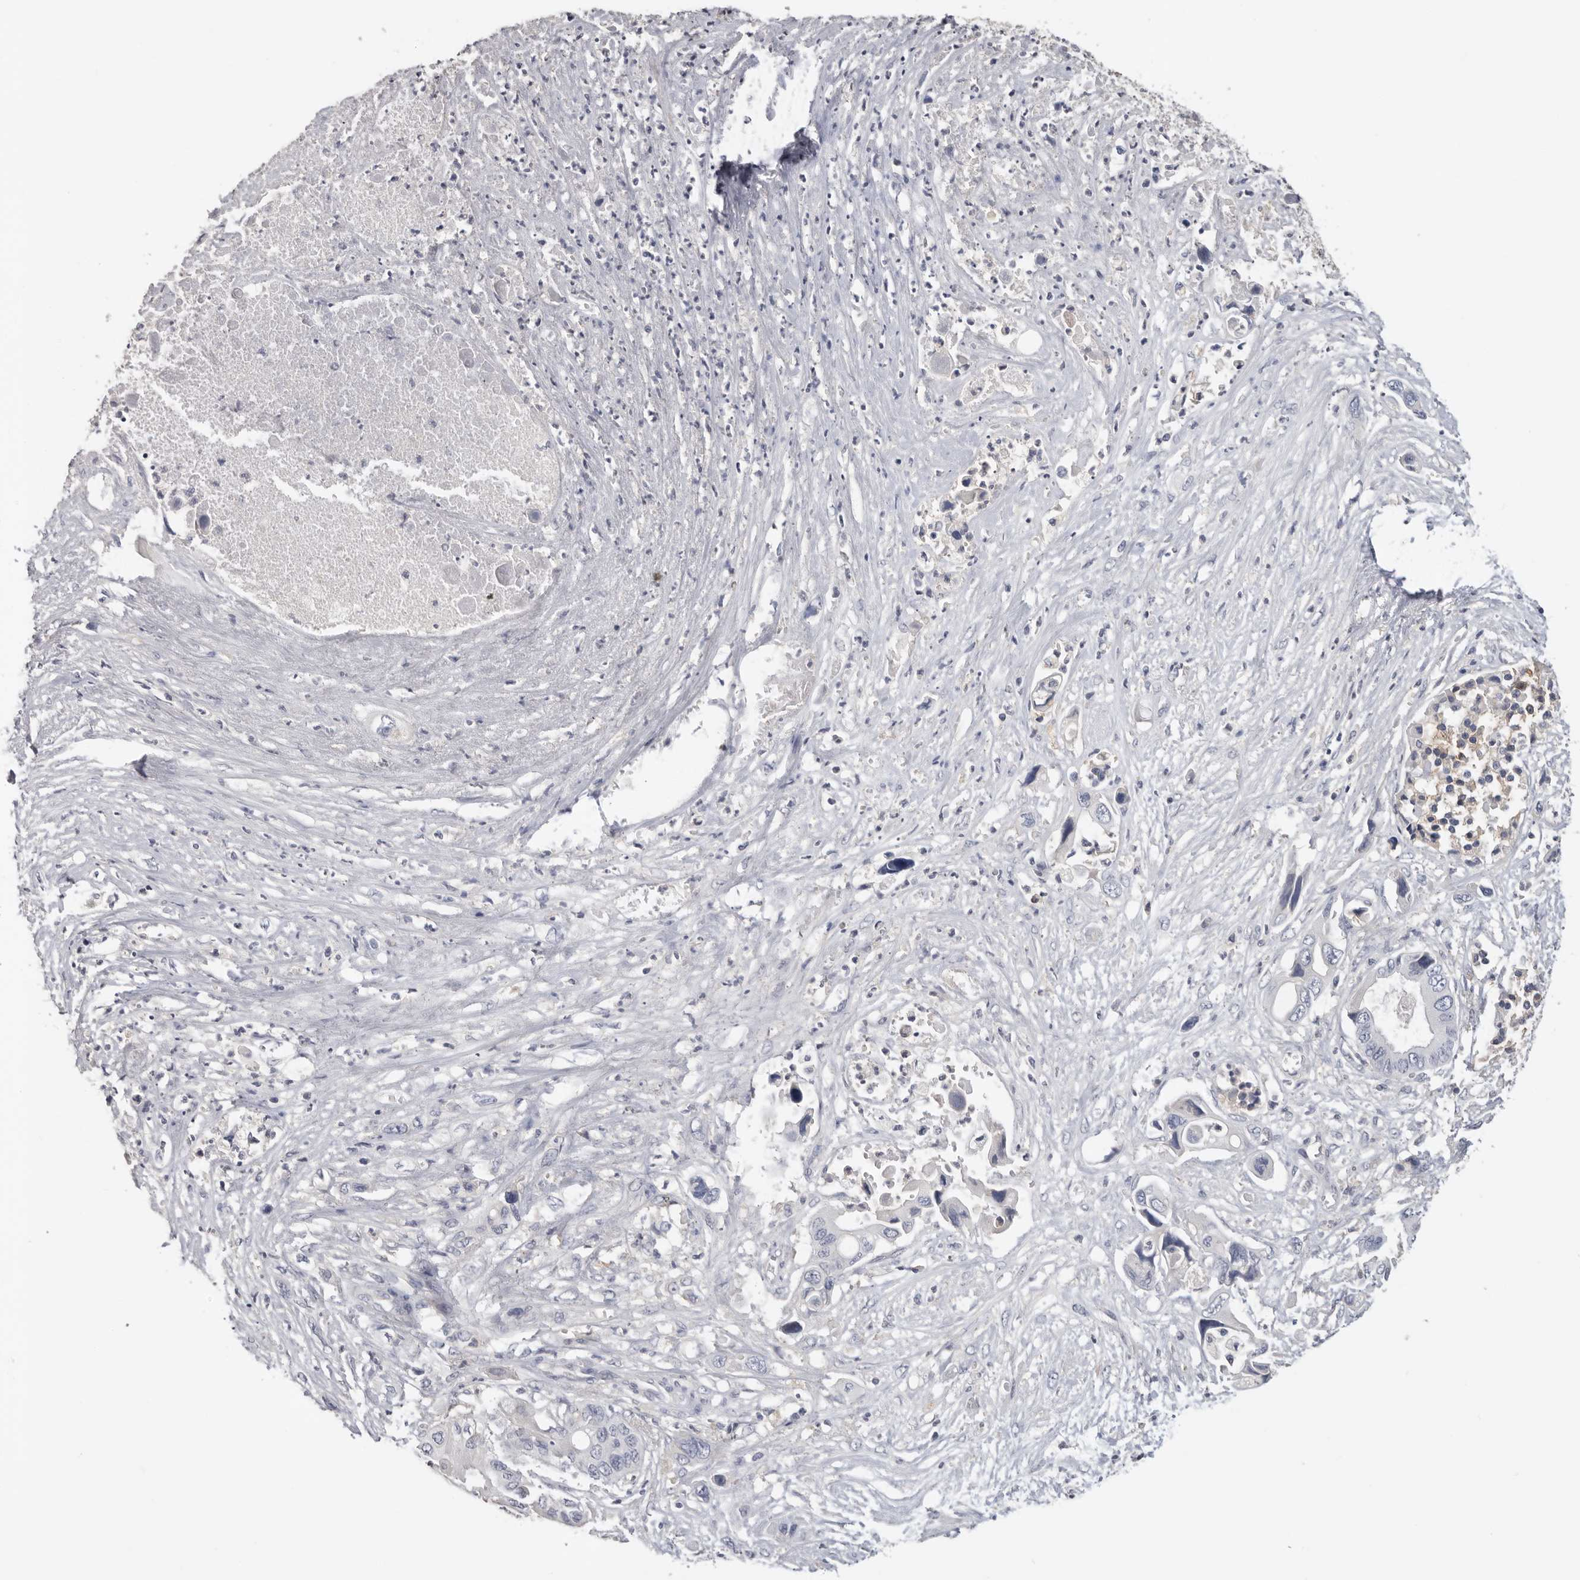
{"staining": {"intensity": "negative", "quantity": "none", "location": "none"}, "tissue": "pancreatic cancer", "cell_type": "Tumor cells", "image_type": "cancer", "snomed": [{"axis": "morphology", "description": "Adenocarcinoma, NOS"}, {"axis": "topography", "description": "Pancreas"}], "caption": "Immunohistochemistry image of pancreatic adenocarcinoma stained for a protein (brown), which reveals no expression in tumor cells.", "gene": "WDTC1", "patient": {"sex": "male", "age": 66}}